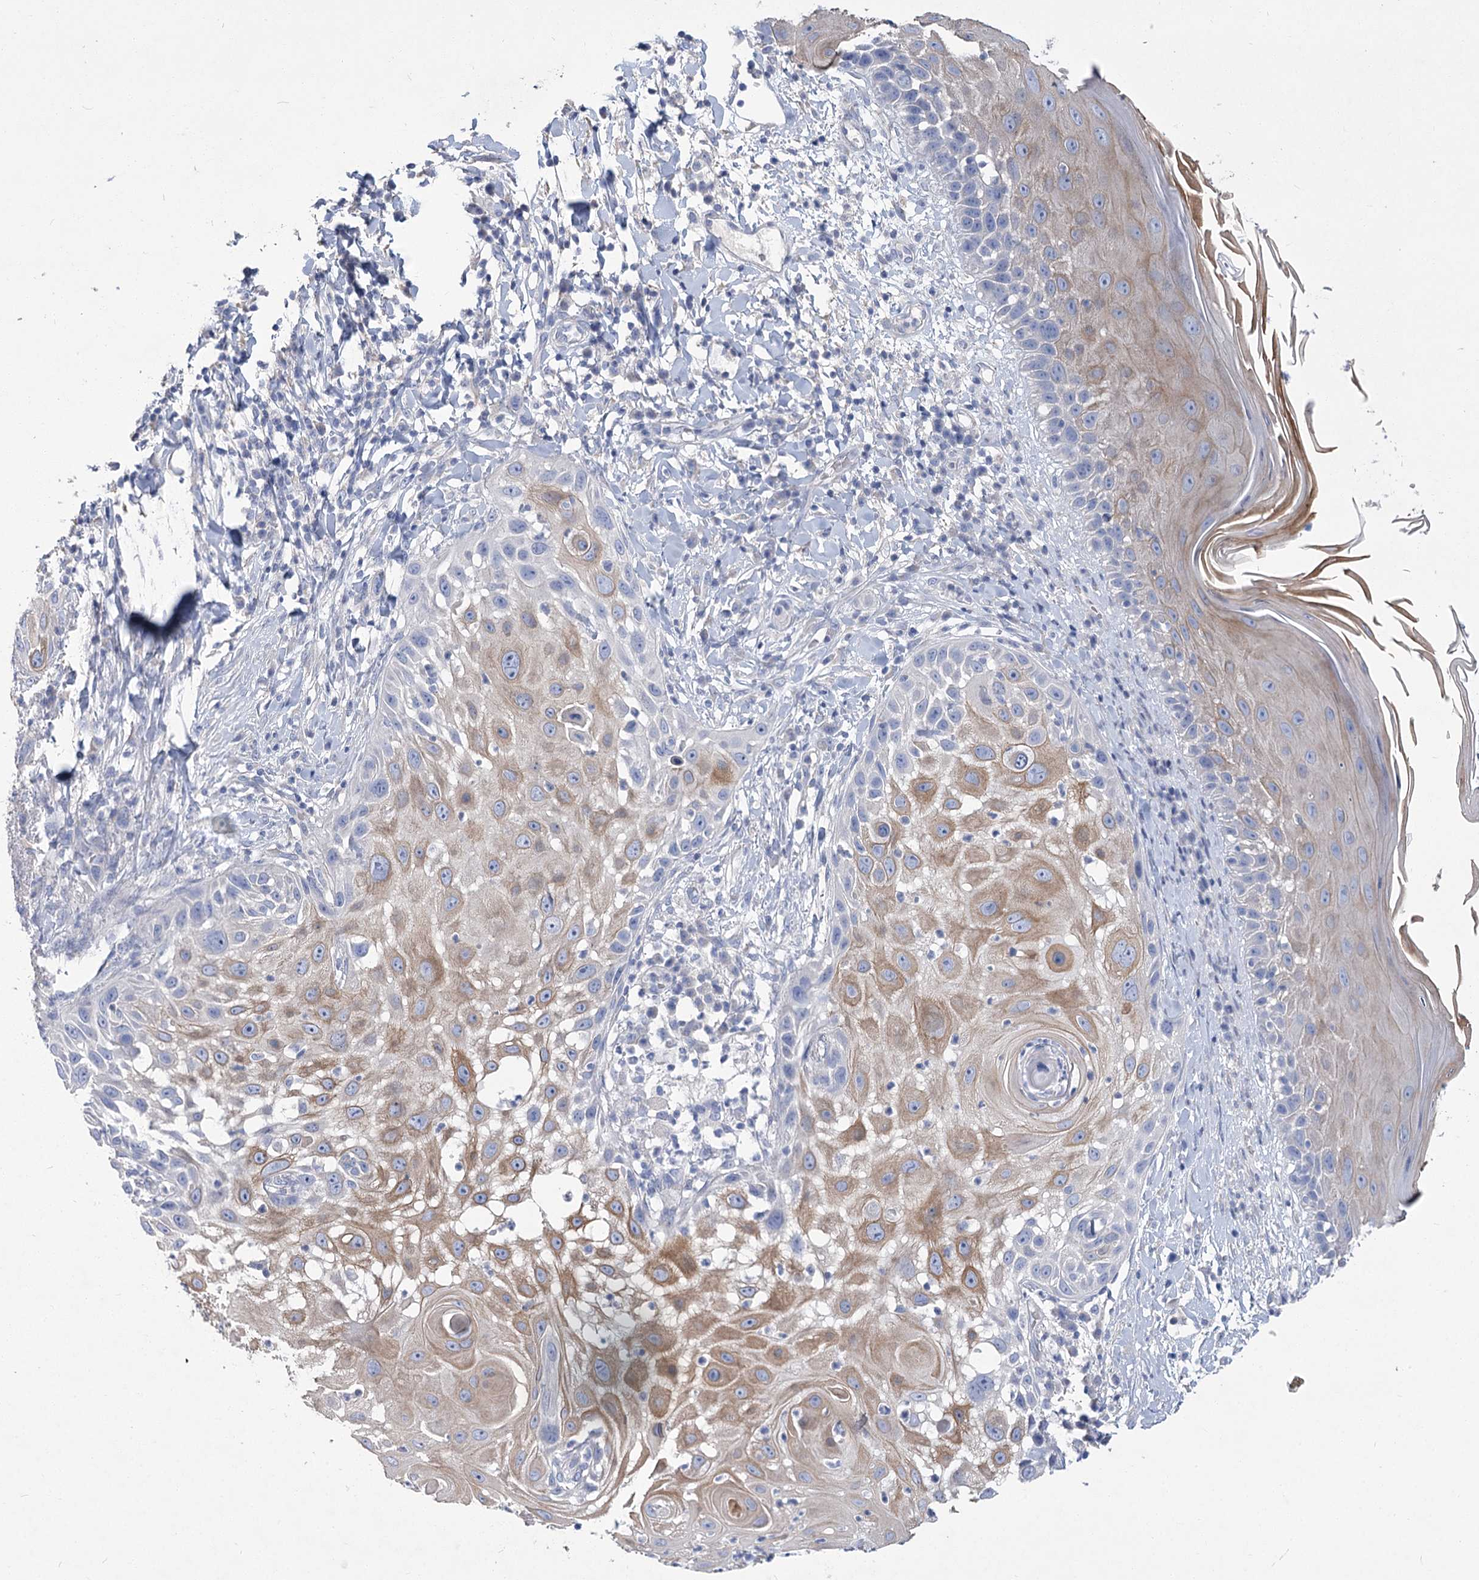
{"staining": {"intensity": "weak", "quantity": ">75%", "location": "cytoplasmic/membranous"}, "tissue": "skin cancer", "cell_type": "Tumor cells", "image_type": "cancer", "snomed": [{"axis": "morphology", "description": "Squamous cell carcinoma, NOS"}, {"axis": "topography", "description": "Skin"}], "caption": "Human skin cancer stained with a protein marker displays weak staining in tumor cells.", "gene": "SLC9A3", "patient": {"sex": "female", "age": 44}}